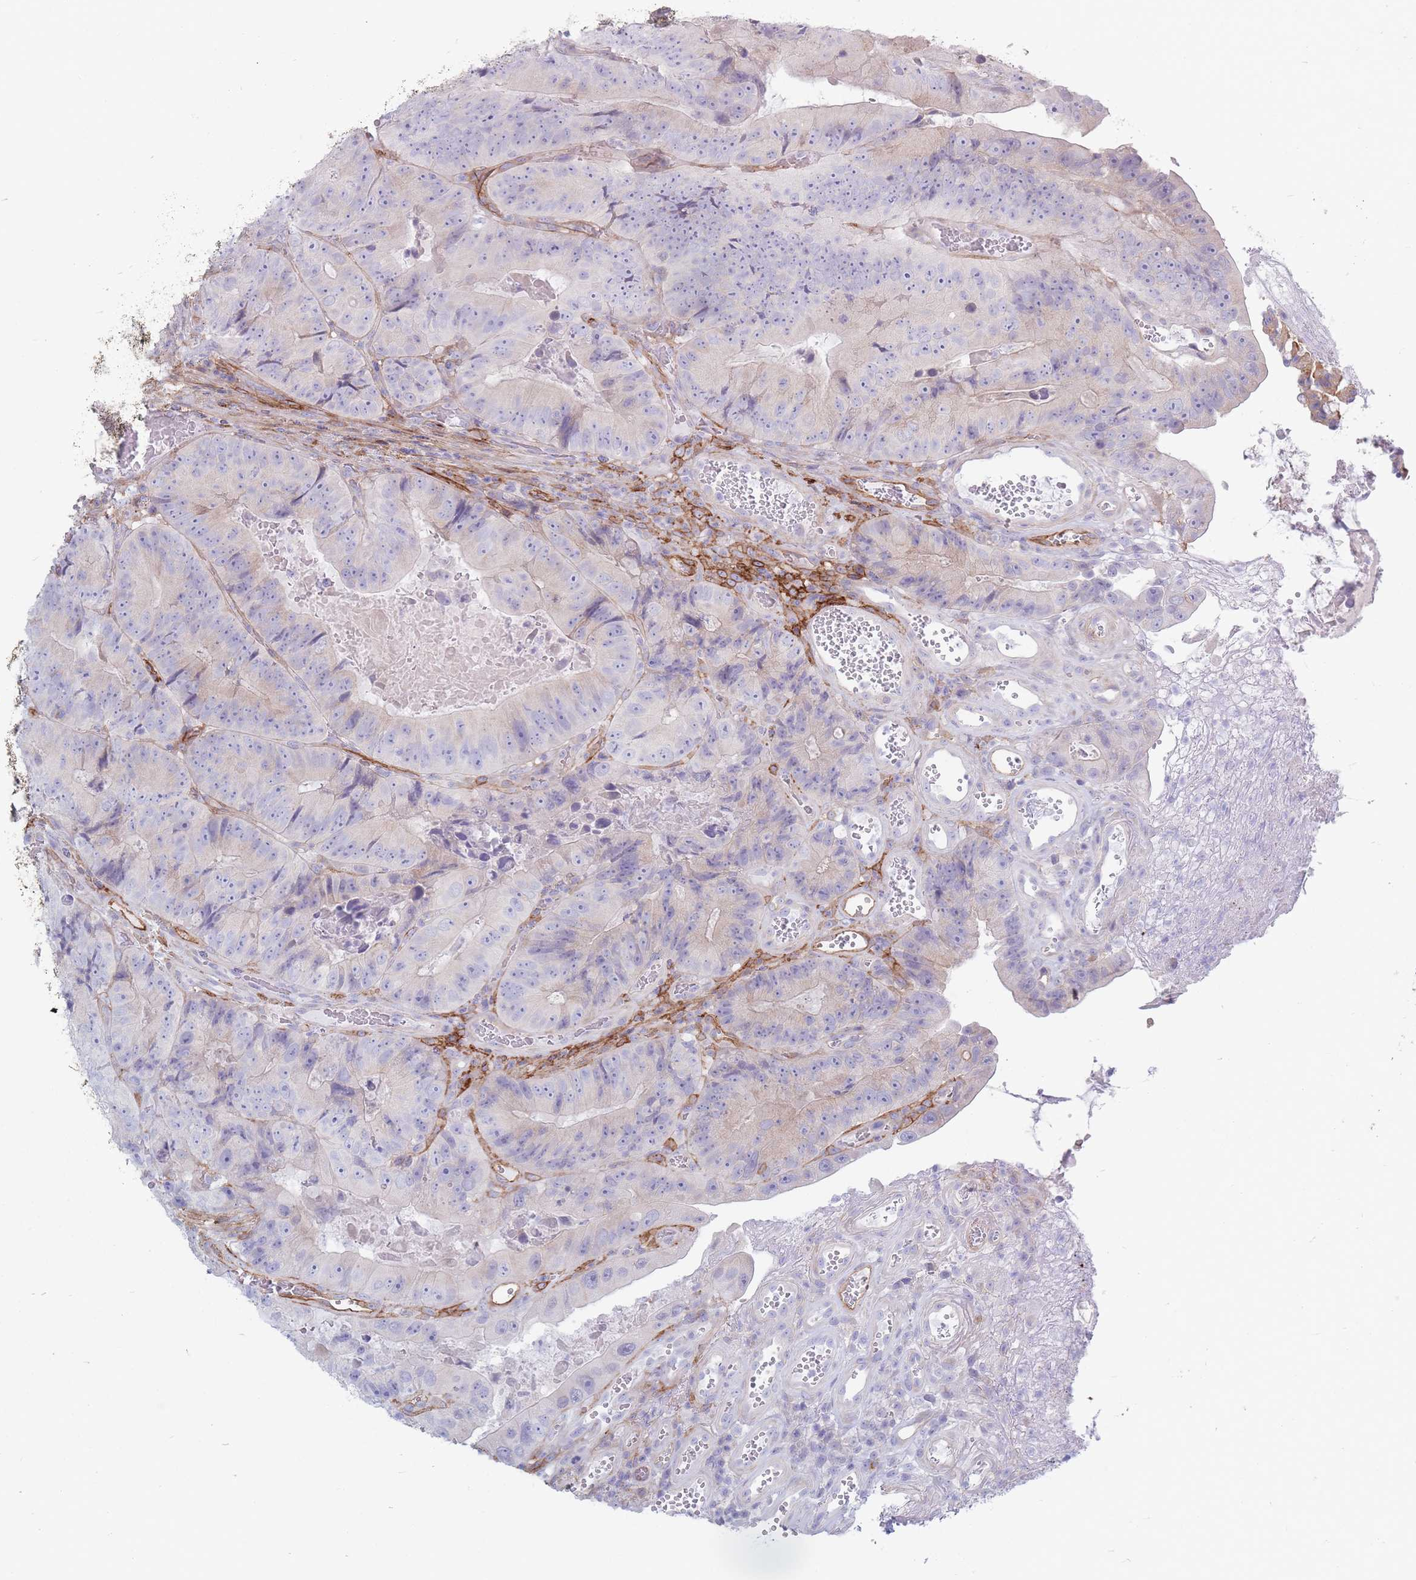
{"staining": {"intensity": "weak", "quantity": "25%-75%", "location": "cytoplasmic/membranous"}, "tissue": "colorectal cancer", "cell_type": "Tumor cells", "image_type": "cancer", "snomed": [{"axis": "morphology", "description": "Adenocarcinoma, NOS"}, {"axis": "topography", "description": "Colon"}], "caption": "Human colorectal cancer stained for a protein (brown) demonstrates weak cytoplasmic/membranous positive staining in about 25%-75% of tumor cells.", "gene": "PLPP1", "patient": {"sex": "female", "age": 86}}